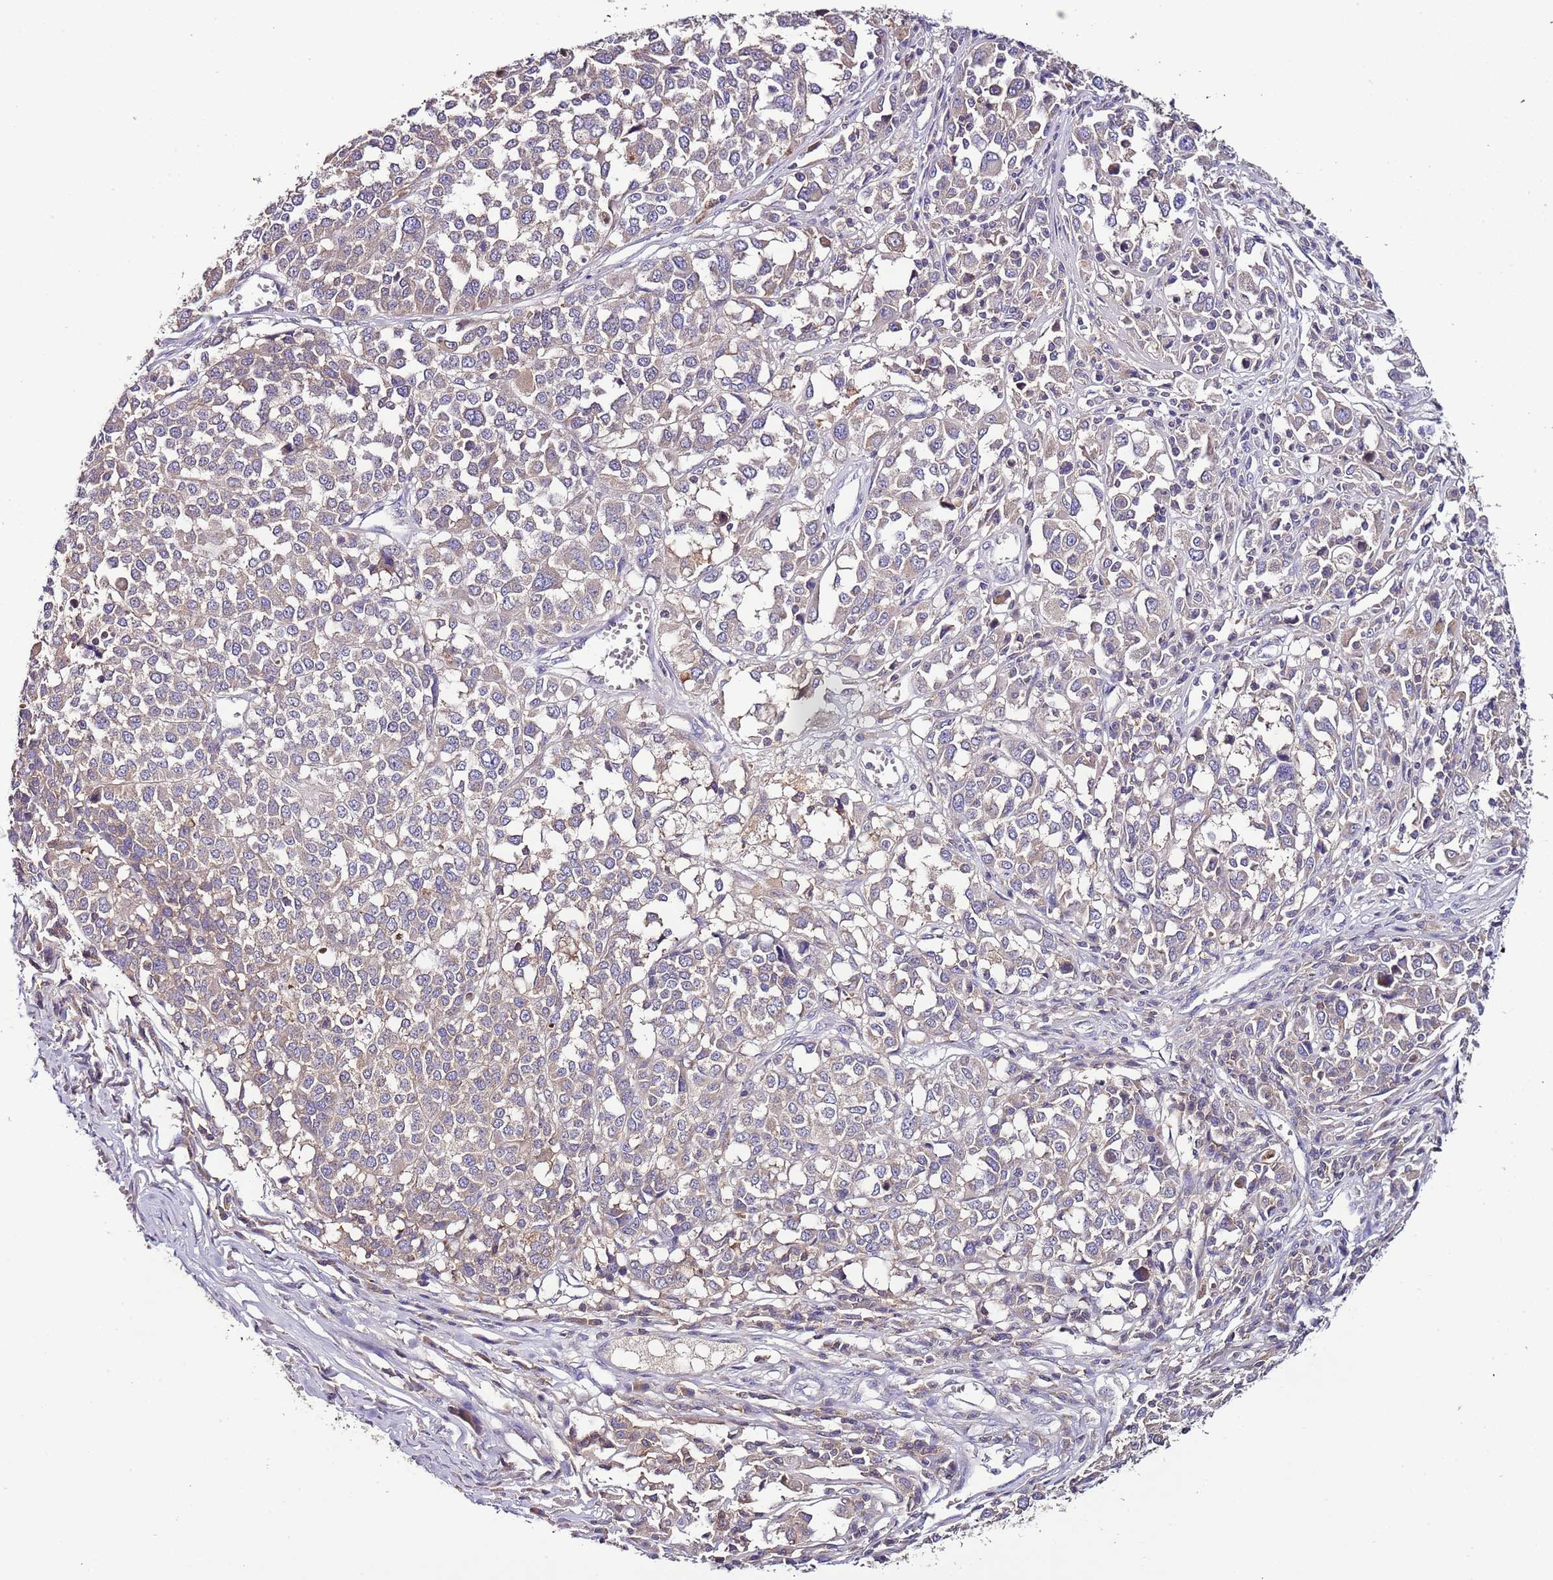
{"staining": {"intensity": "weak", "quantity": ">75%", "location": "cytoplasmic/membranous"}, "tissue": "melanoma", "cell_type": "Tumor cells", "image_type": "cancer", "snomed": [{"axis": "morphology", "description": "Malignant melanoma, Metastatic site"}, {"axis": "topography", "description": "Lymph node"}], "caption": "Melanoma tissue displays weak cytoplasmic/membranous expression in approximately >75% of tumor cells, visualized by immunohistochemistry.", "gene": "IGIP", "patient": {"sex": "male", "age": 44}}